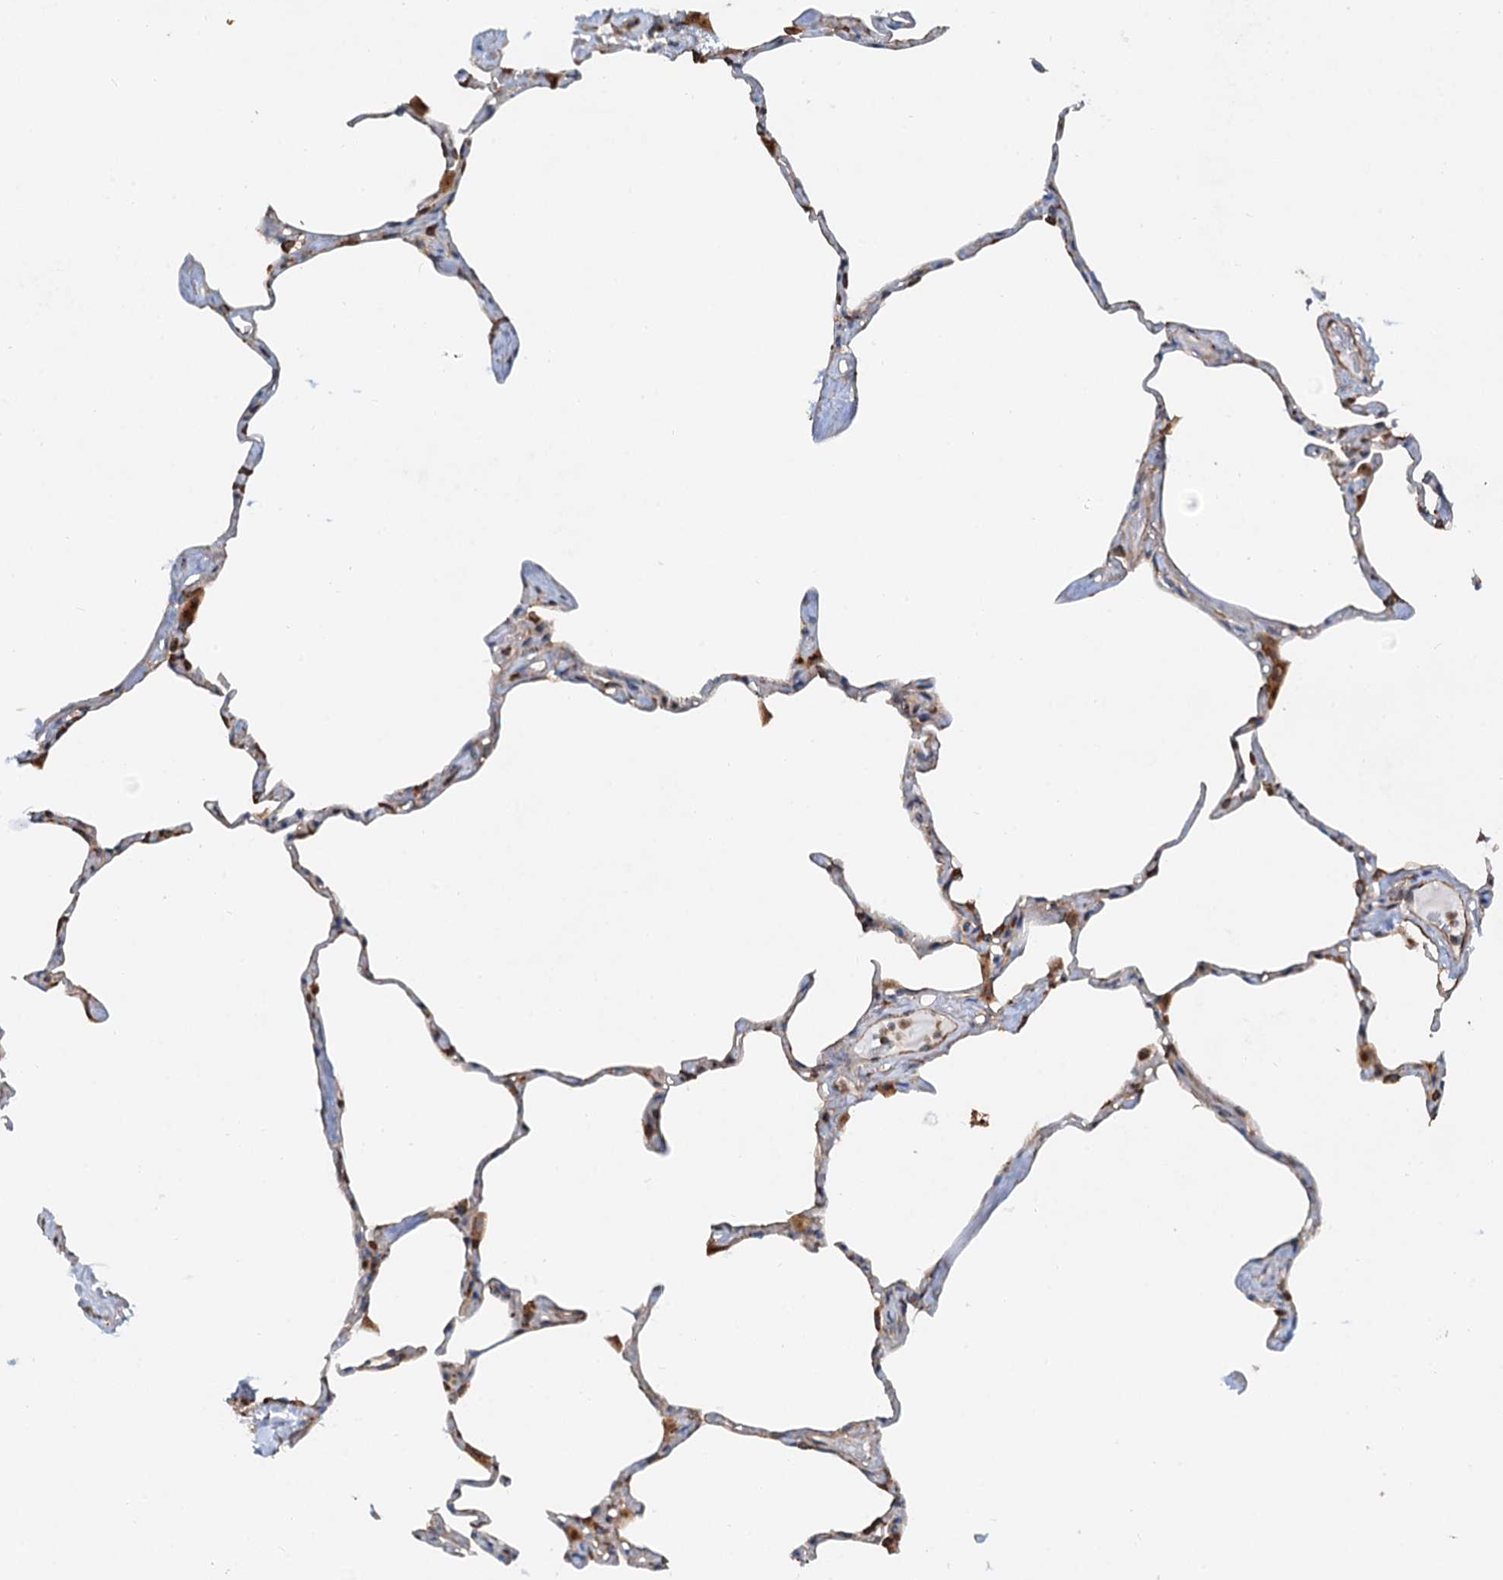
{"staining": {"intensity": "moderate", "quantity": "<25%", "location": "cytoplasmic/membranous"}, "tissue": "lung", "cell_type": "Alveolar cells", "image_type": "normal", "snomed": [{"axis": "morphology", "description": "Normal tissue, NOS"}, {"axis": "topography", "description": "Lung"}], "caption": "Brown immunohistochemical staining in benign lung displays moderate cytoplasmic/membranous expression in approximately <25% of alveolar cells.", "gene": "ANKRD26", "patient": {"sex": "male", "age": 65}}